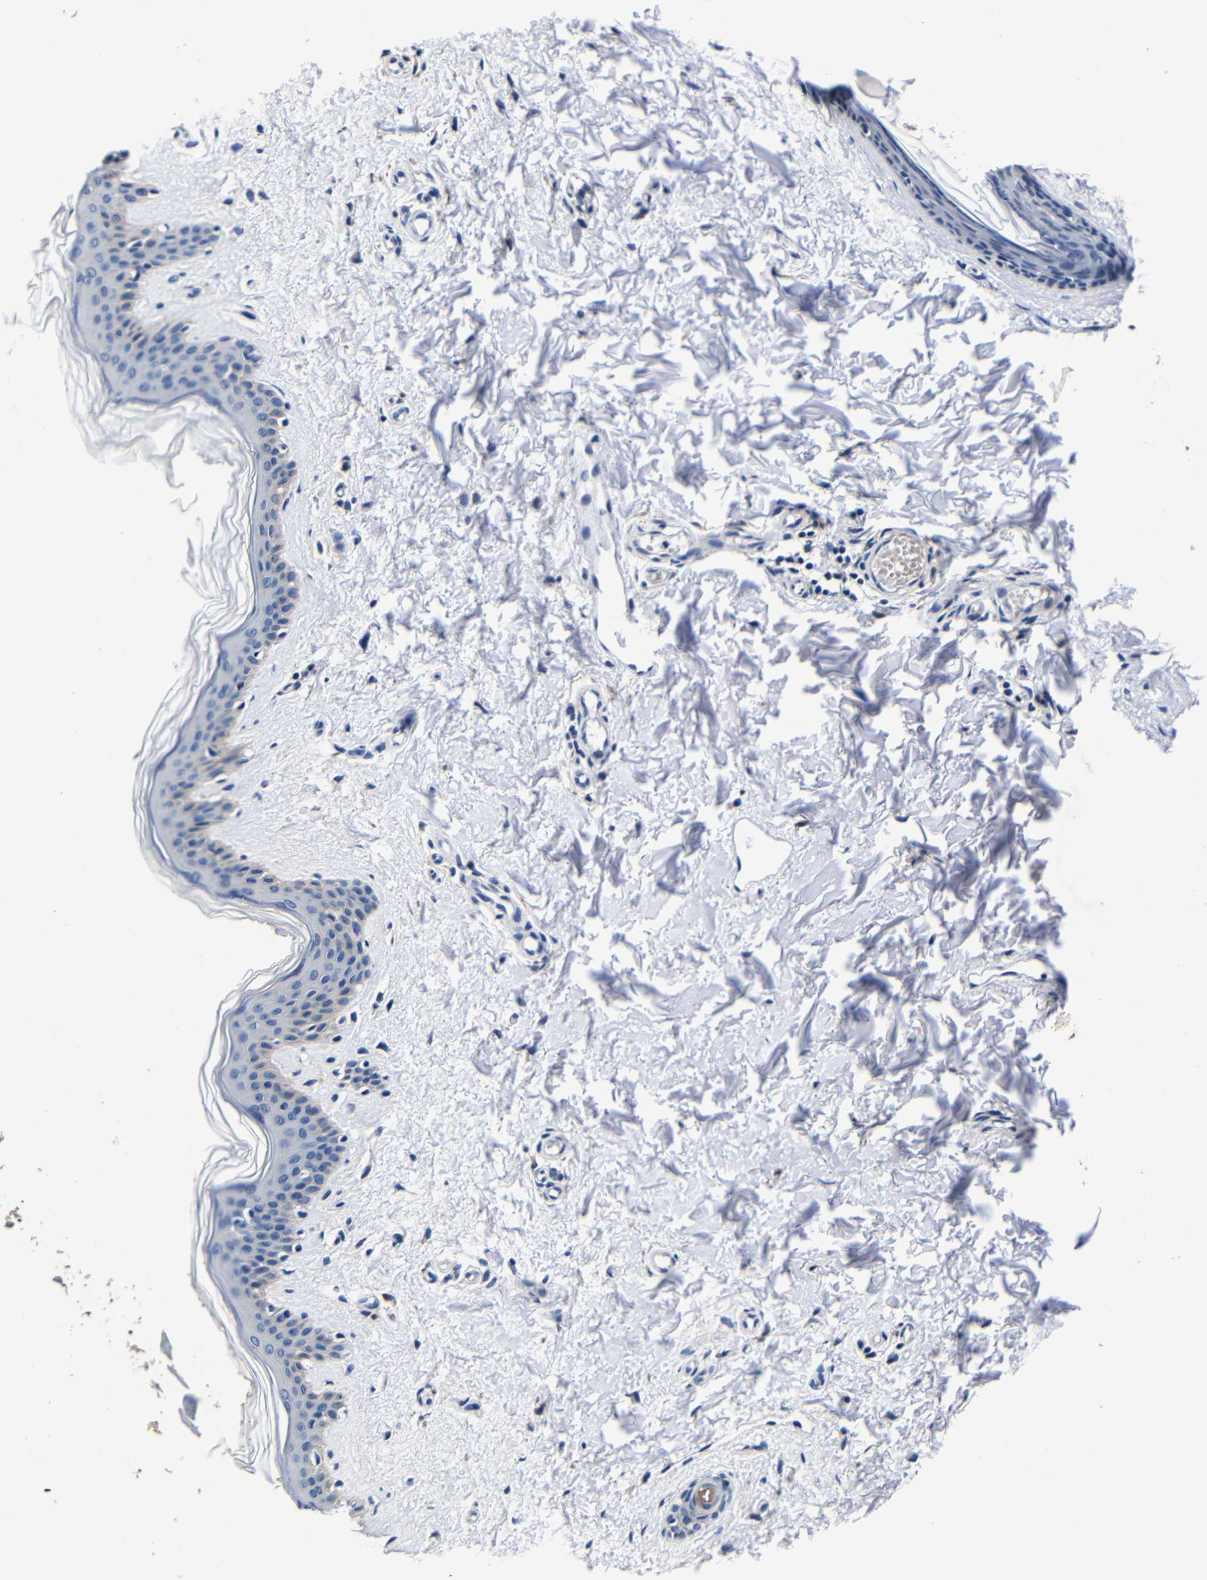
{"staining": {"intensity": "negative", "quantity": "none", "location": "none"}, "tissue": "skin", "cell_type": "Fibroblasts", "image_type": "normal", "snomed": [{"axis": "morphology", "description": "Normal tissue, NOS"}, {"axis": "topography", "description": "Skin"}], "caption": "Fibroblasts show no significant protein staining in benign skin. The staining was performed using DAB (3,3'-diaminobenzidine) to visualize the protein expression in brown, while the nuclei were stained in blue with hematoxylin (Magnification: 20x).", "gene": "DEPP1", "patient": {"sex": "female", "age": 41}}